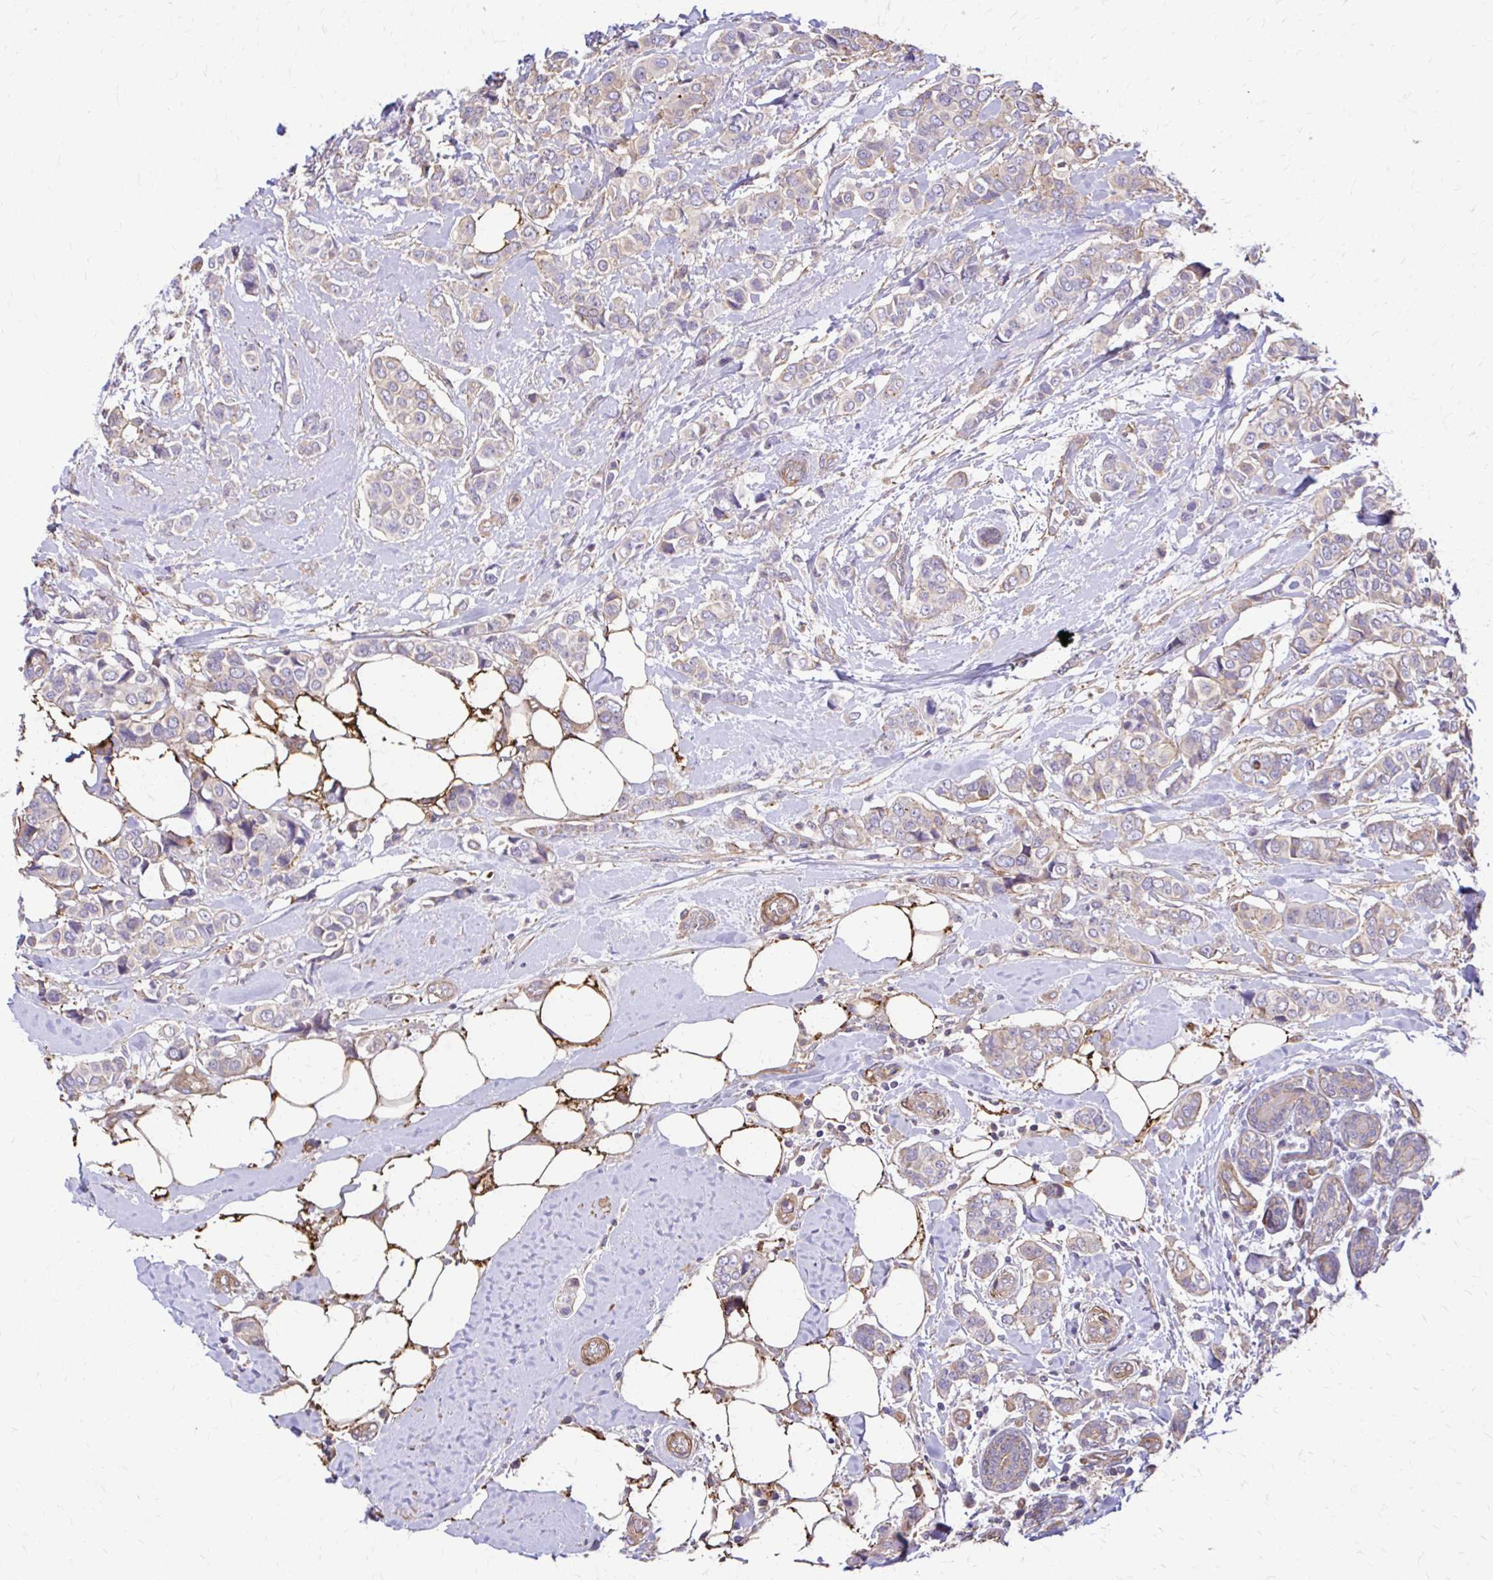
{"staining": {"intensity": "weak", "quantity": "25%-75%", "location": "cytoplasmic/membranous"}, "tissue": "breast cancer", "cell_type": "Tumor cells", "image_type": "cancer", "snomed": [{"axis": "morphology", "description": "Lobular carcinoma"}, {"axis": "topography", "description": "Breast"}], "caption": "Protein expression analysis of lobular carcinoma (breast) displays weak cytoplasmic/membranous staining in approximately 25%-75% of tumor cells.", "gene": "DSP", "patient": {"sex": "female", "age": 51}}